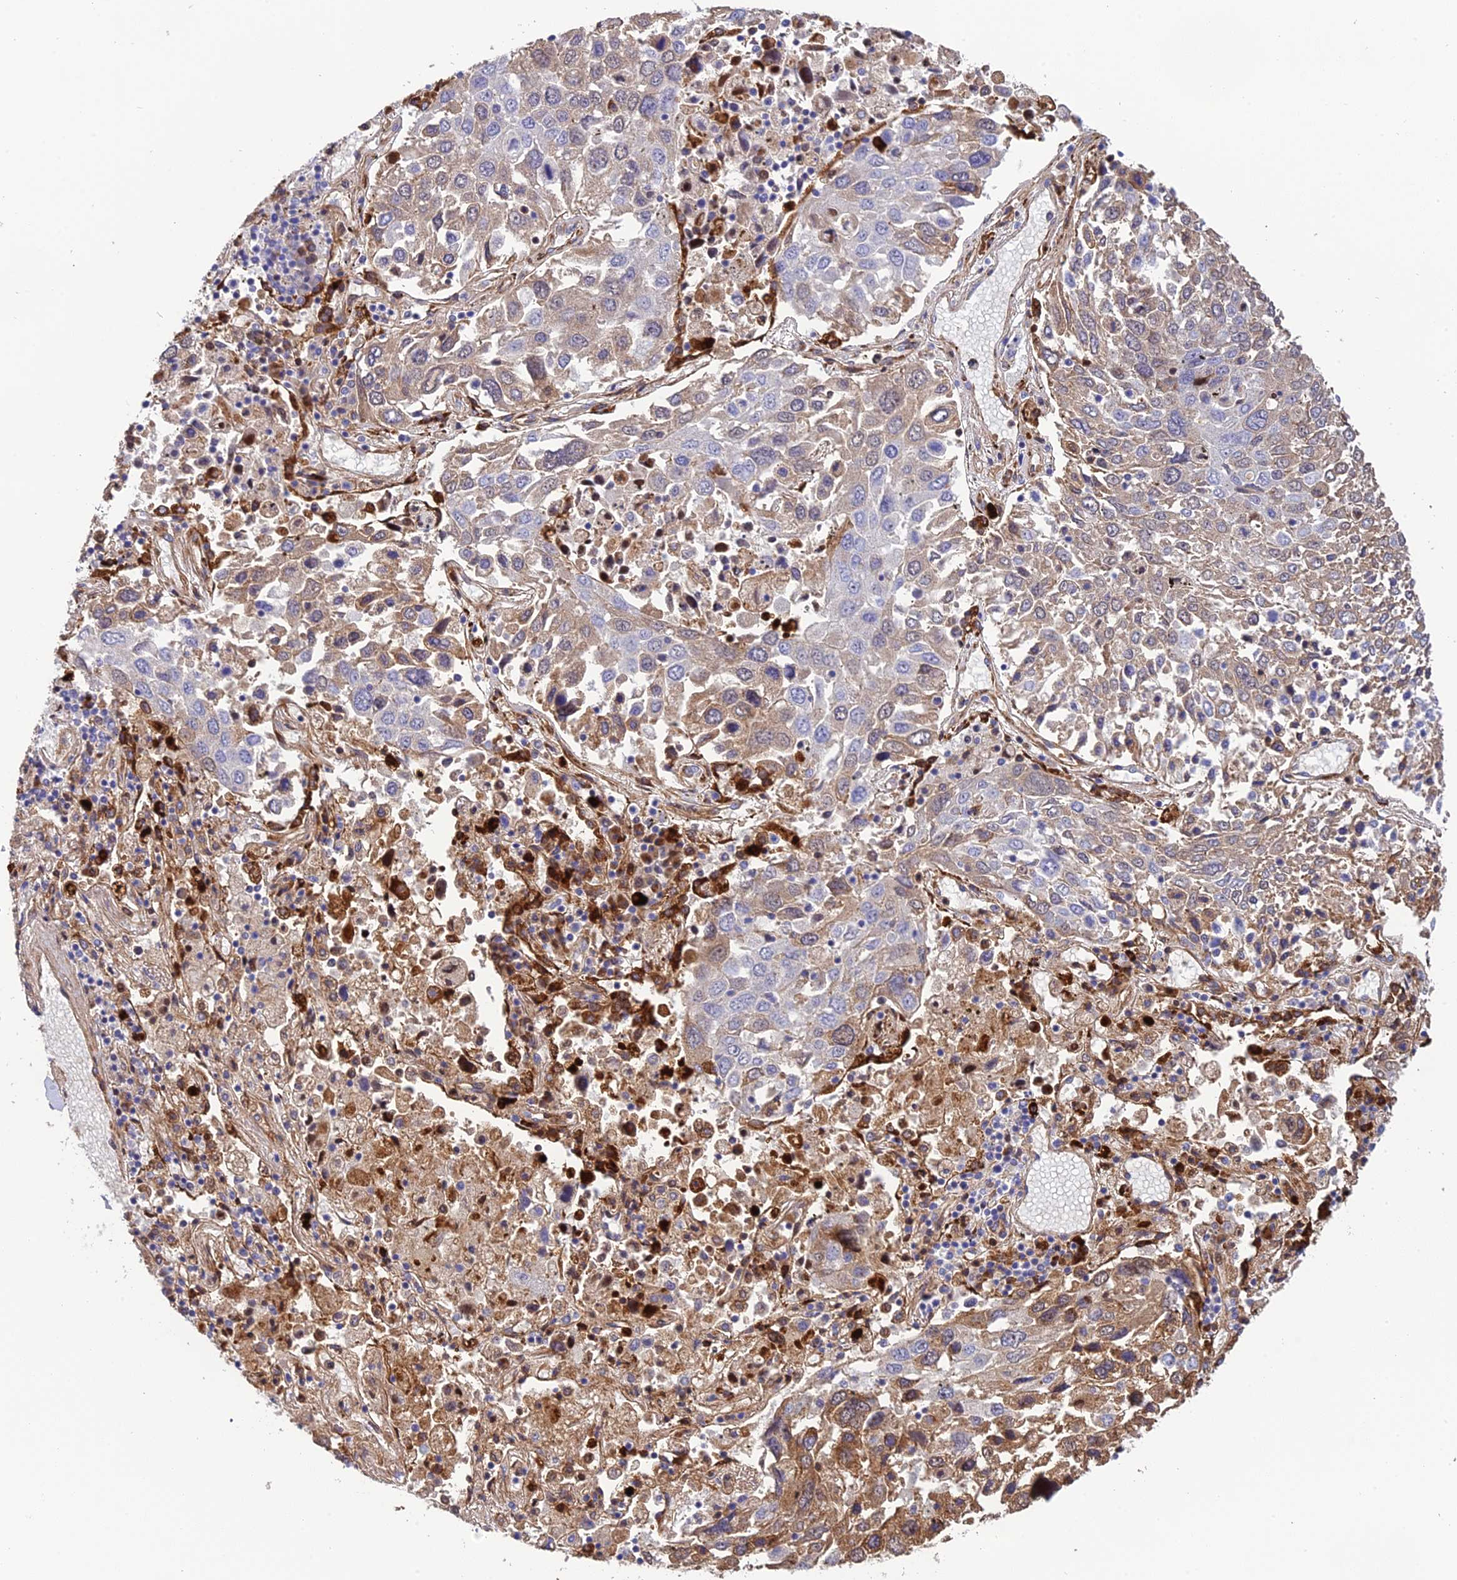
{"staining": {"intensity": "weak", "quantity": "<25%", "location": "cytoplasmic/membranous"}, "tissue": "lung cancer", "cell_type": "Tumor cells", "image_type": "cancer", "snomed": [{"axis": "morphology", "description": "Squamous cell carcinoma, NOS"}, {"axis": "topography", "description": "Lung"}], "caption": "There is no significant expression in tumor cells of lung squamous cell carcinoma.", "gene": "CPSF4L", "patient": {"sex": "male", "age": 65}}